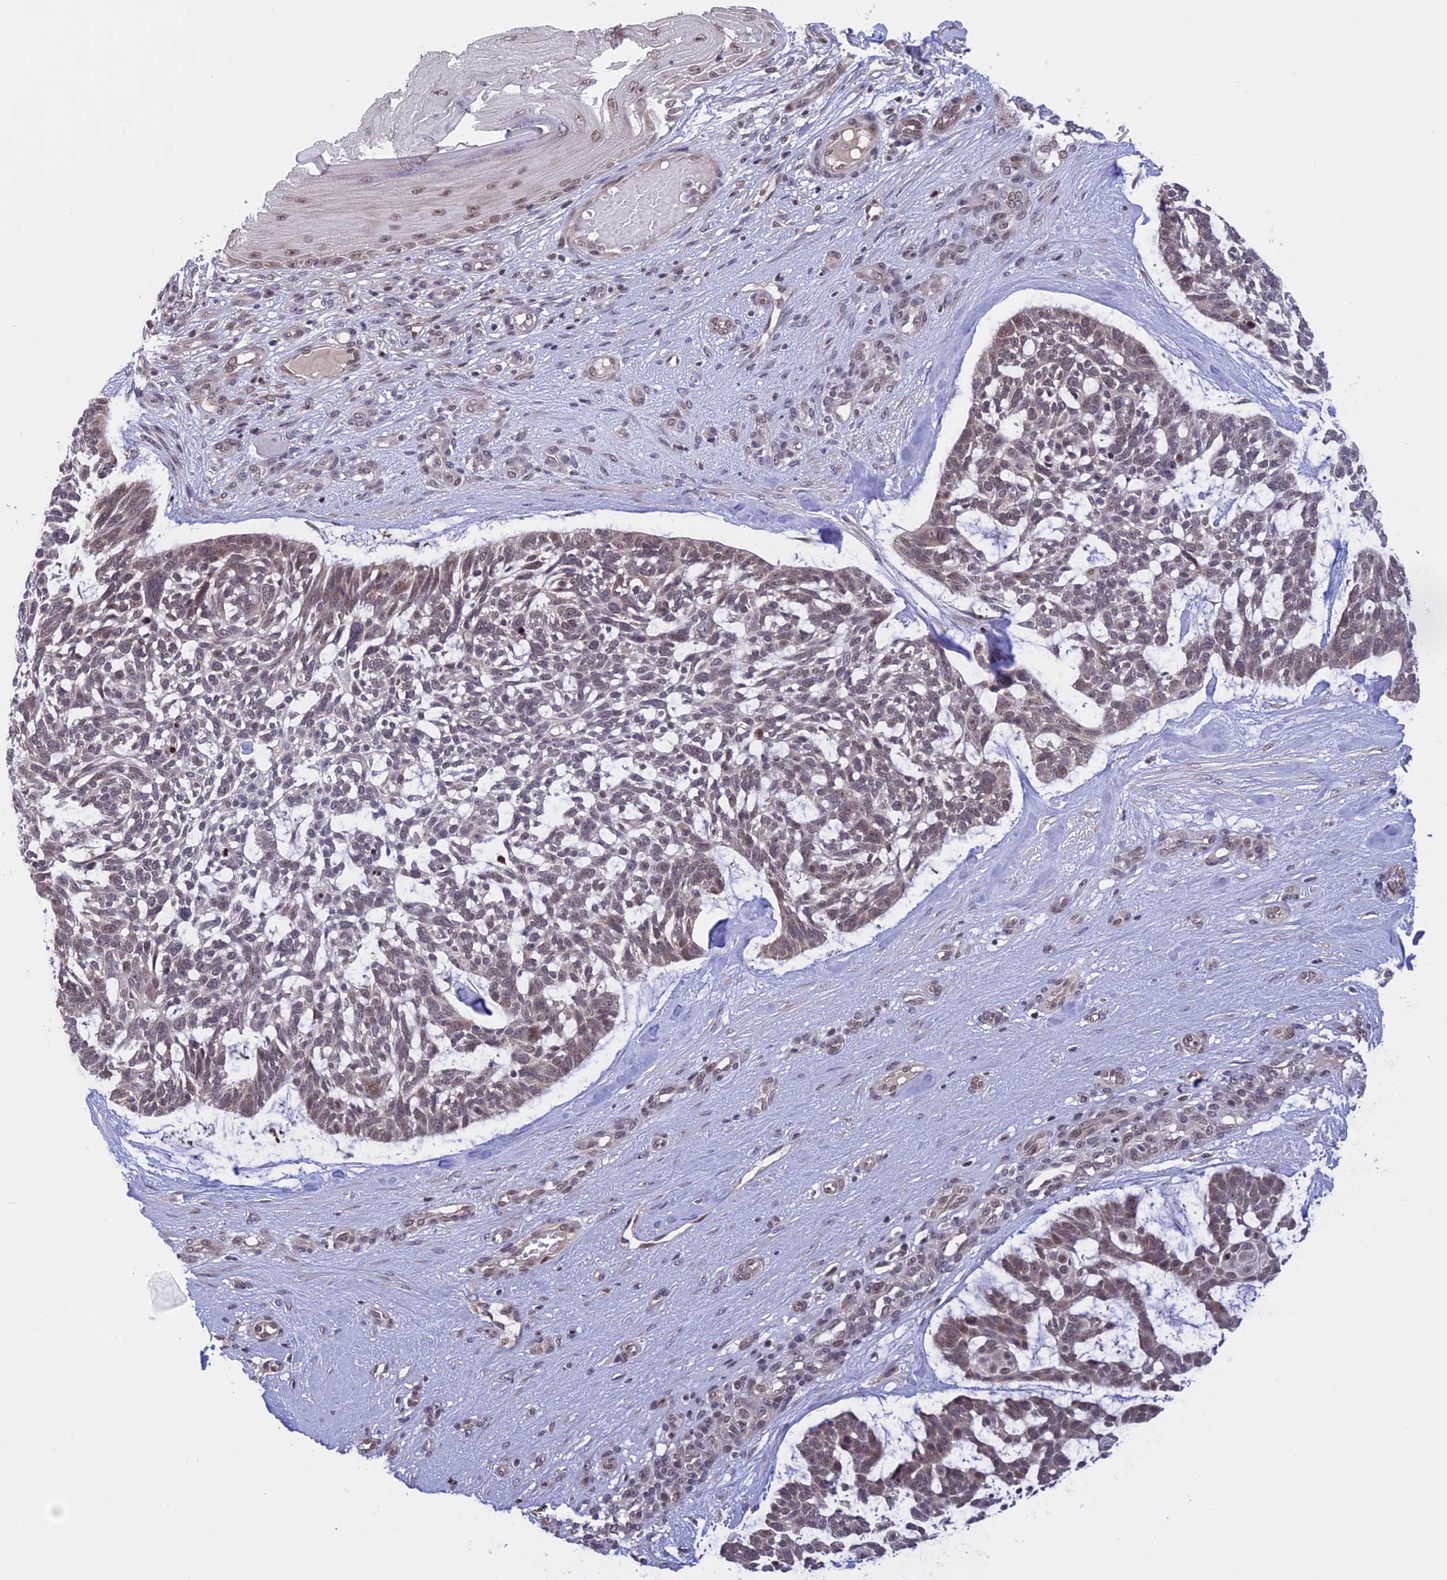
{"staining": {"intensity": "weak", "quantity": "25%-75%", "location": "nuclear"}, "tissue": "skin cancer", "cell_type": "Tumor cells", "image_type": "cancer", "snomed": [{"axis": "morphology", "description": "Basal cell carcinoma"}, {"axis": "topography", "description": "Skin"}], "caption": "Immunohistochemical staining of human basal cell carcinoma (skin) exhibits weak nuclear protein positivity in about 25%-75% of tumor cells.", "gene": "POLR2C", "patient": {"sex": "male", "age": 88}}